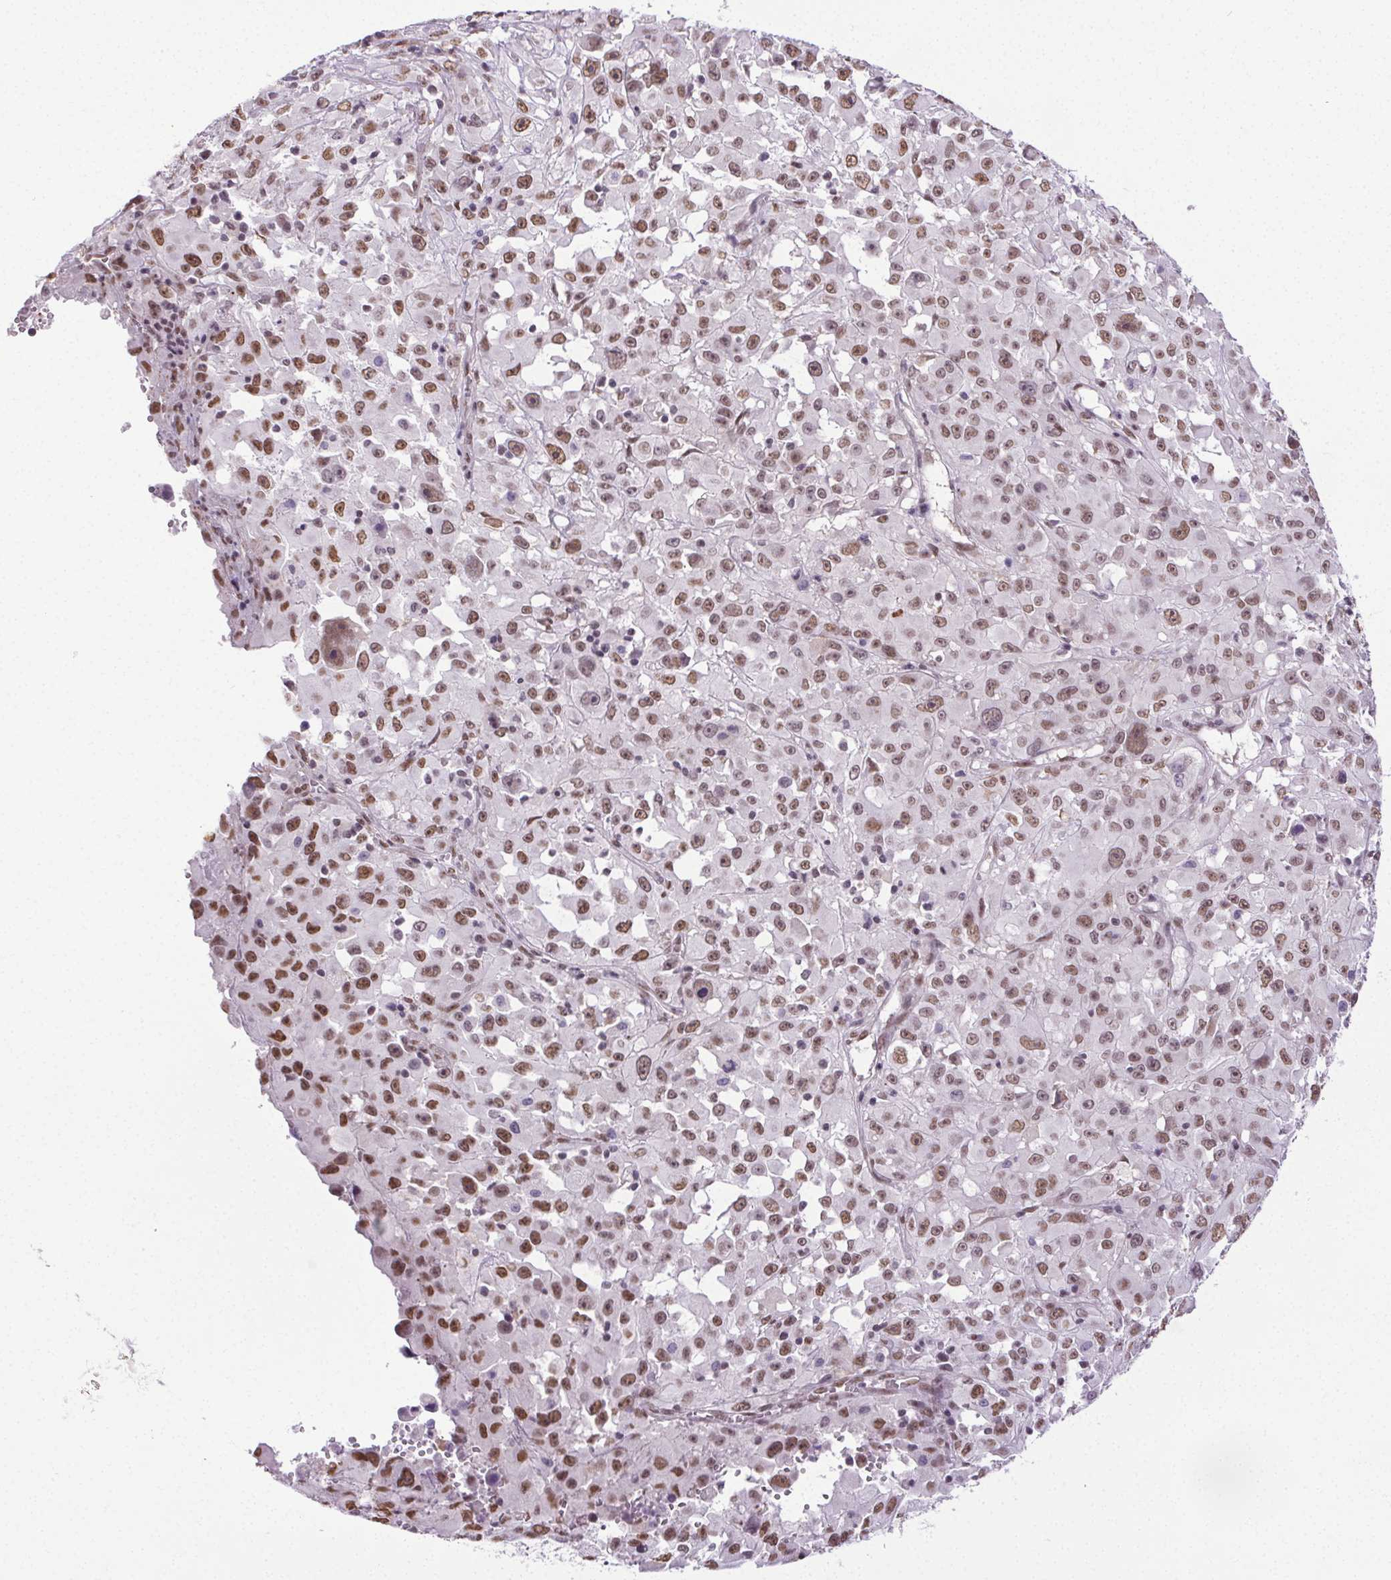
{"staining": {"intensity": "moderate", "quantity": ">75%", "location": "nuclear"}, "tissue": "melanoma", "cell_type": "Tumor cells", "image_type": "cancer", "snomed": [{"axis": "morphology", "description": "Malignant melanoma, Metastatic site"}, {"axis": "topography", "description": "Soft tissue"}], "caption": "Moderate nuclear staining is appreciated in about >75% of tumor cells in malignant melanoma (metastatic site). (brown staining indicates protein expression, while blue staining denotes nuclei).", "gene": "GP6", "patient": {"sex": "male", "age": 50}}